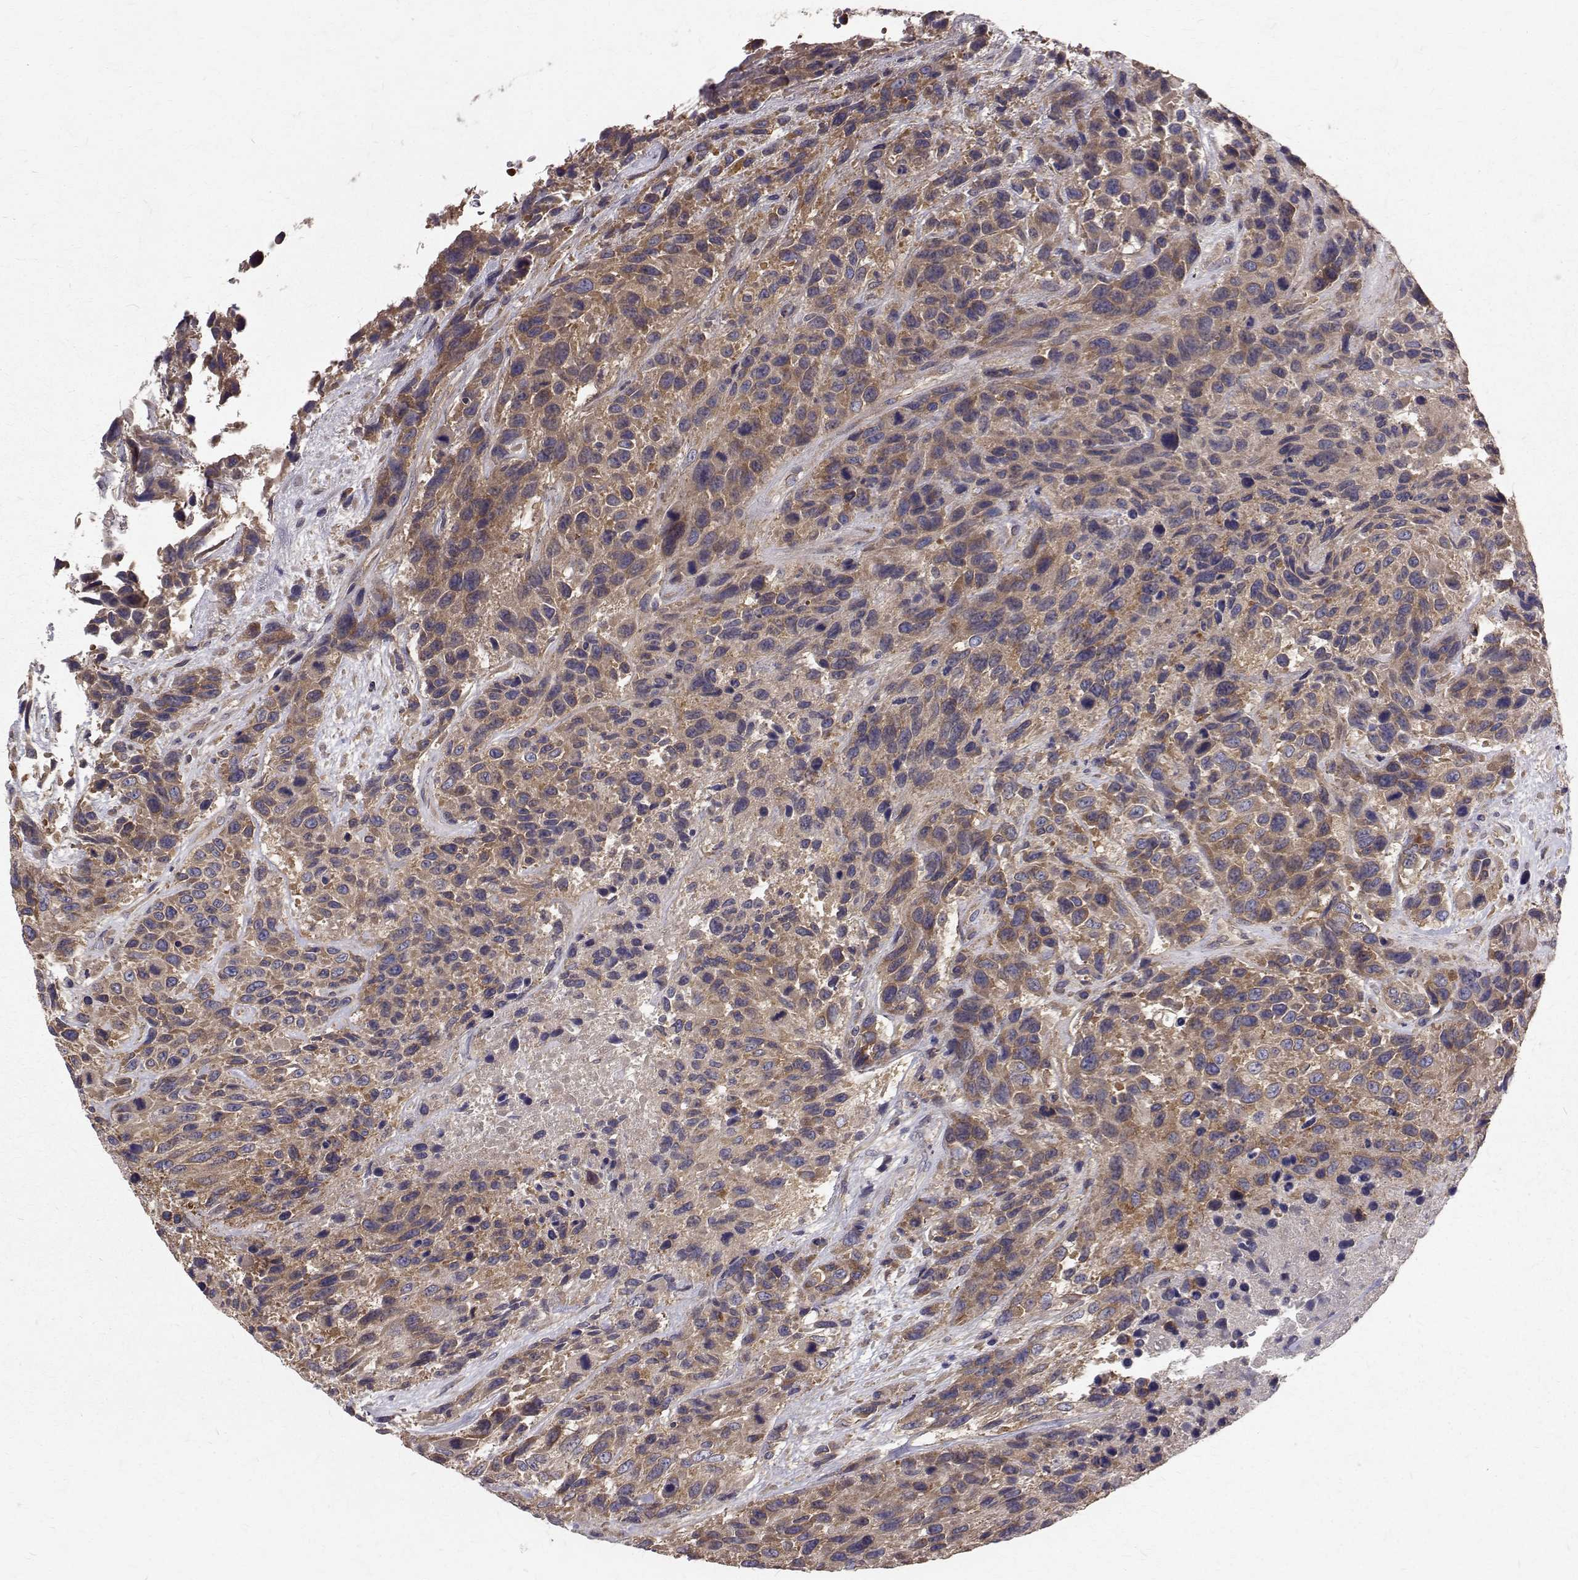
{"staining": {"intensity": "moderate", "quantity": ">75%", "location": "cytoplasmic/membranous"}, "tissue": "urothelial cancer", "cell_type": "Tumor cells", "image_type": "cancer", "snomed": [{"axis": "morphology", "description": "Urothelial carcinoma, High grade"}, {"axis": "topography", "description": "Urinary bladder"}], "caption": "Urothelial cancer tissue demonstrates moderate cytoplasmic/membranous positivity in approximately >75% of tumor cells", "gene": "FARSB", "patient": {"sex": "female", "age": 70}}